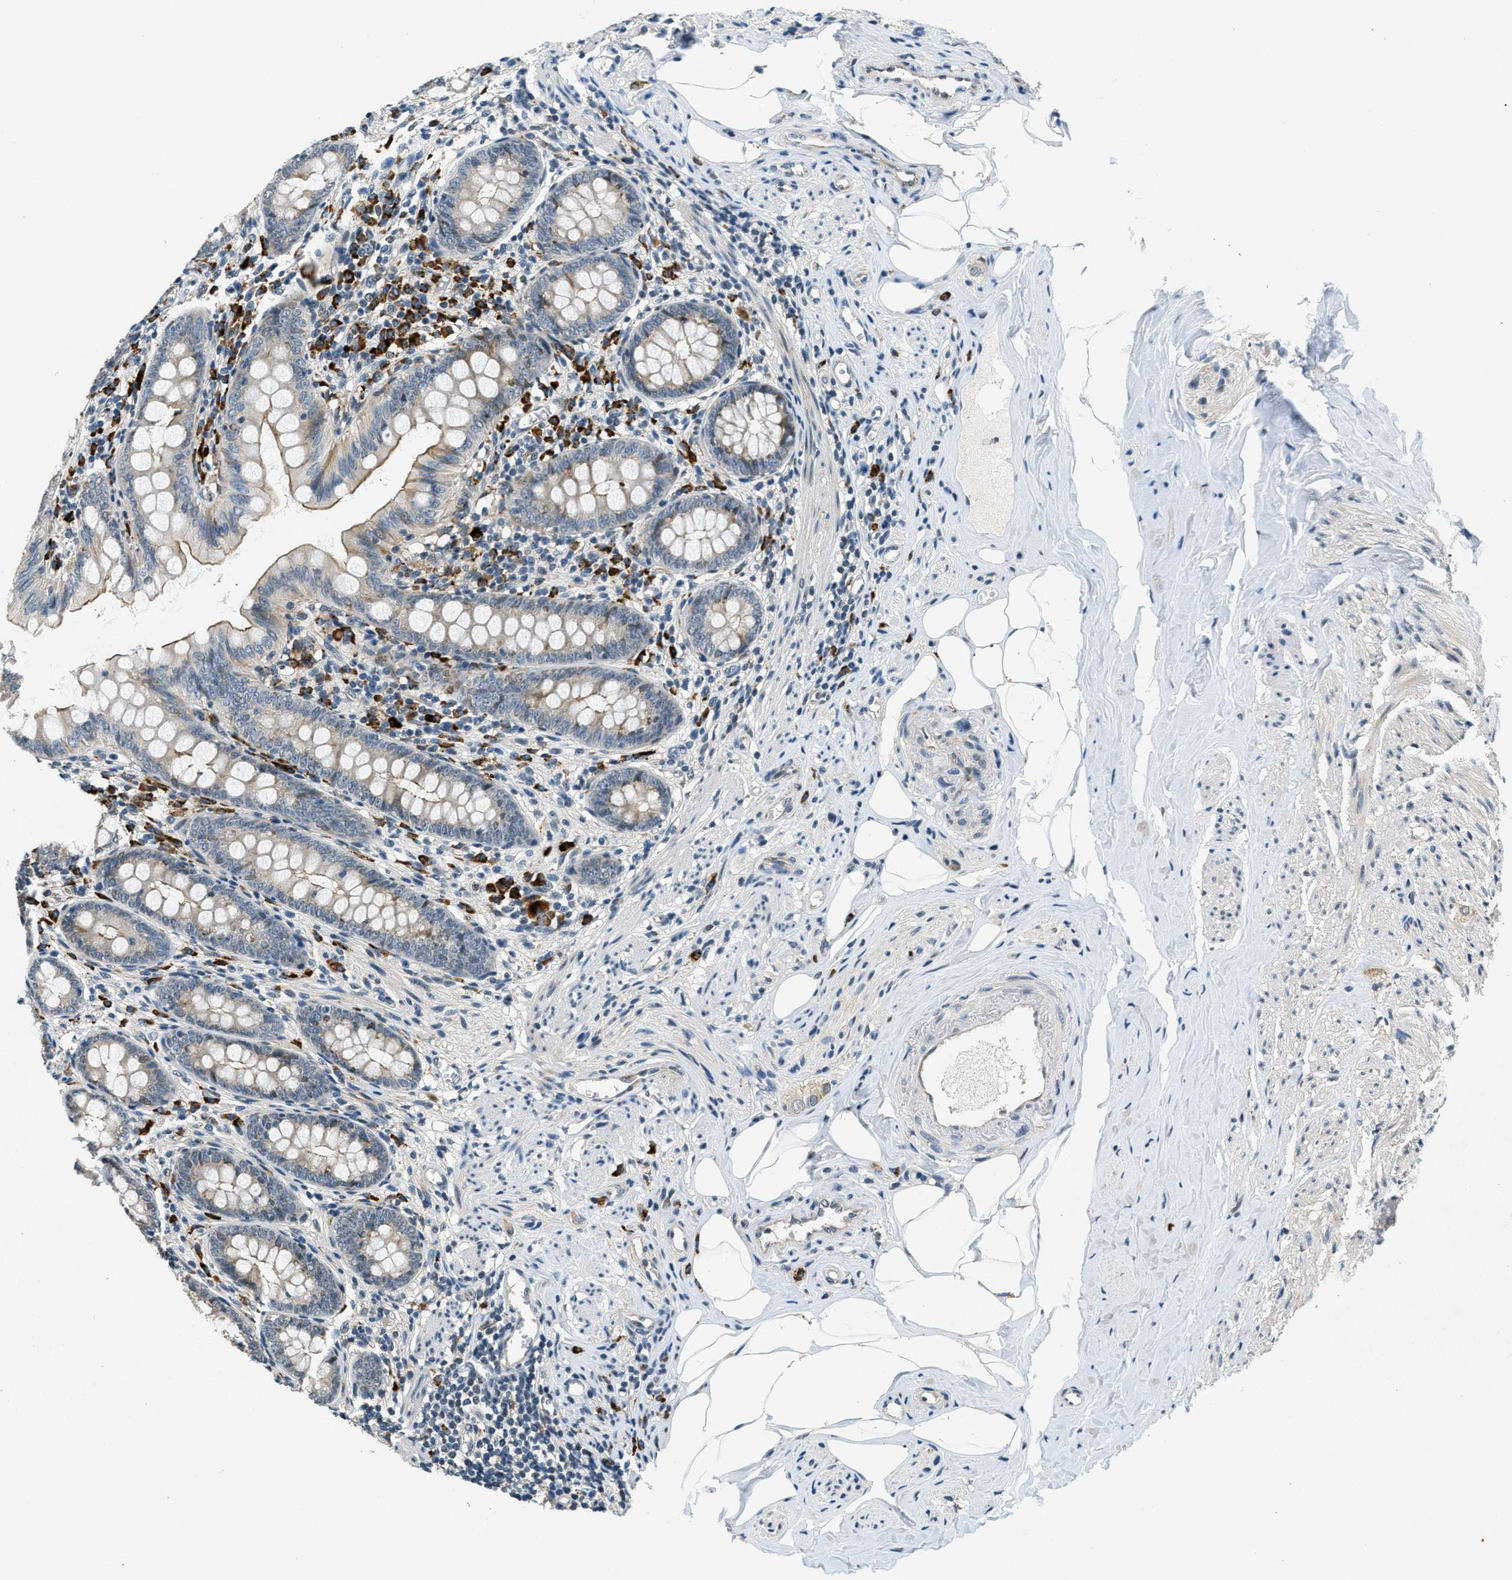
{"staining": {"intensity": "moderate", "quantity": "25%-75%", "location": "cytoplasmic/membranous"}, "tissue": "appendix", "cell_type": "Glandular cells", "image_type": "normal", "snomed": [{"axis": "morphology", "description": "Normal tissue, NOS"}, {"axis": "topography", "description": "Appendix"}], "caption": "Glandular cells demonstrate medium levels of moderate cytoplasmic/membranous expression in approximately 25%-75% of cells in unremarkable appendix. (DAB (3,3'-diaminobenzidine) = brown stain, brightfield microscopy at high magnification).", "gene": "HERC2", "patient": {"sex": "female", "age": 77}}